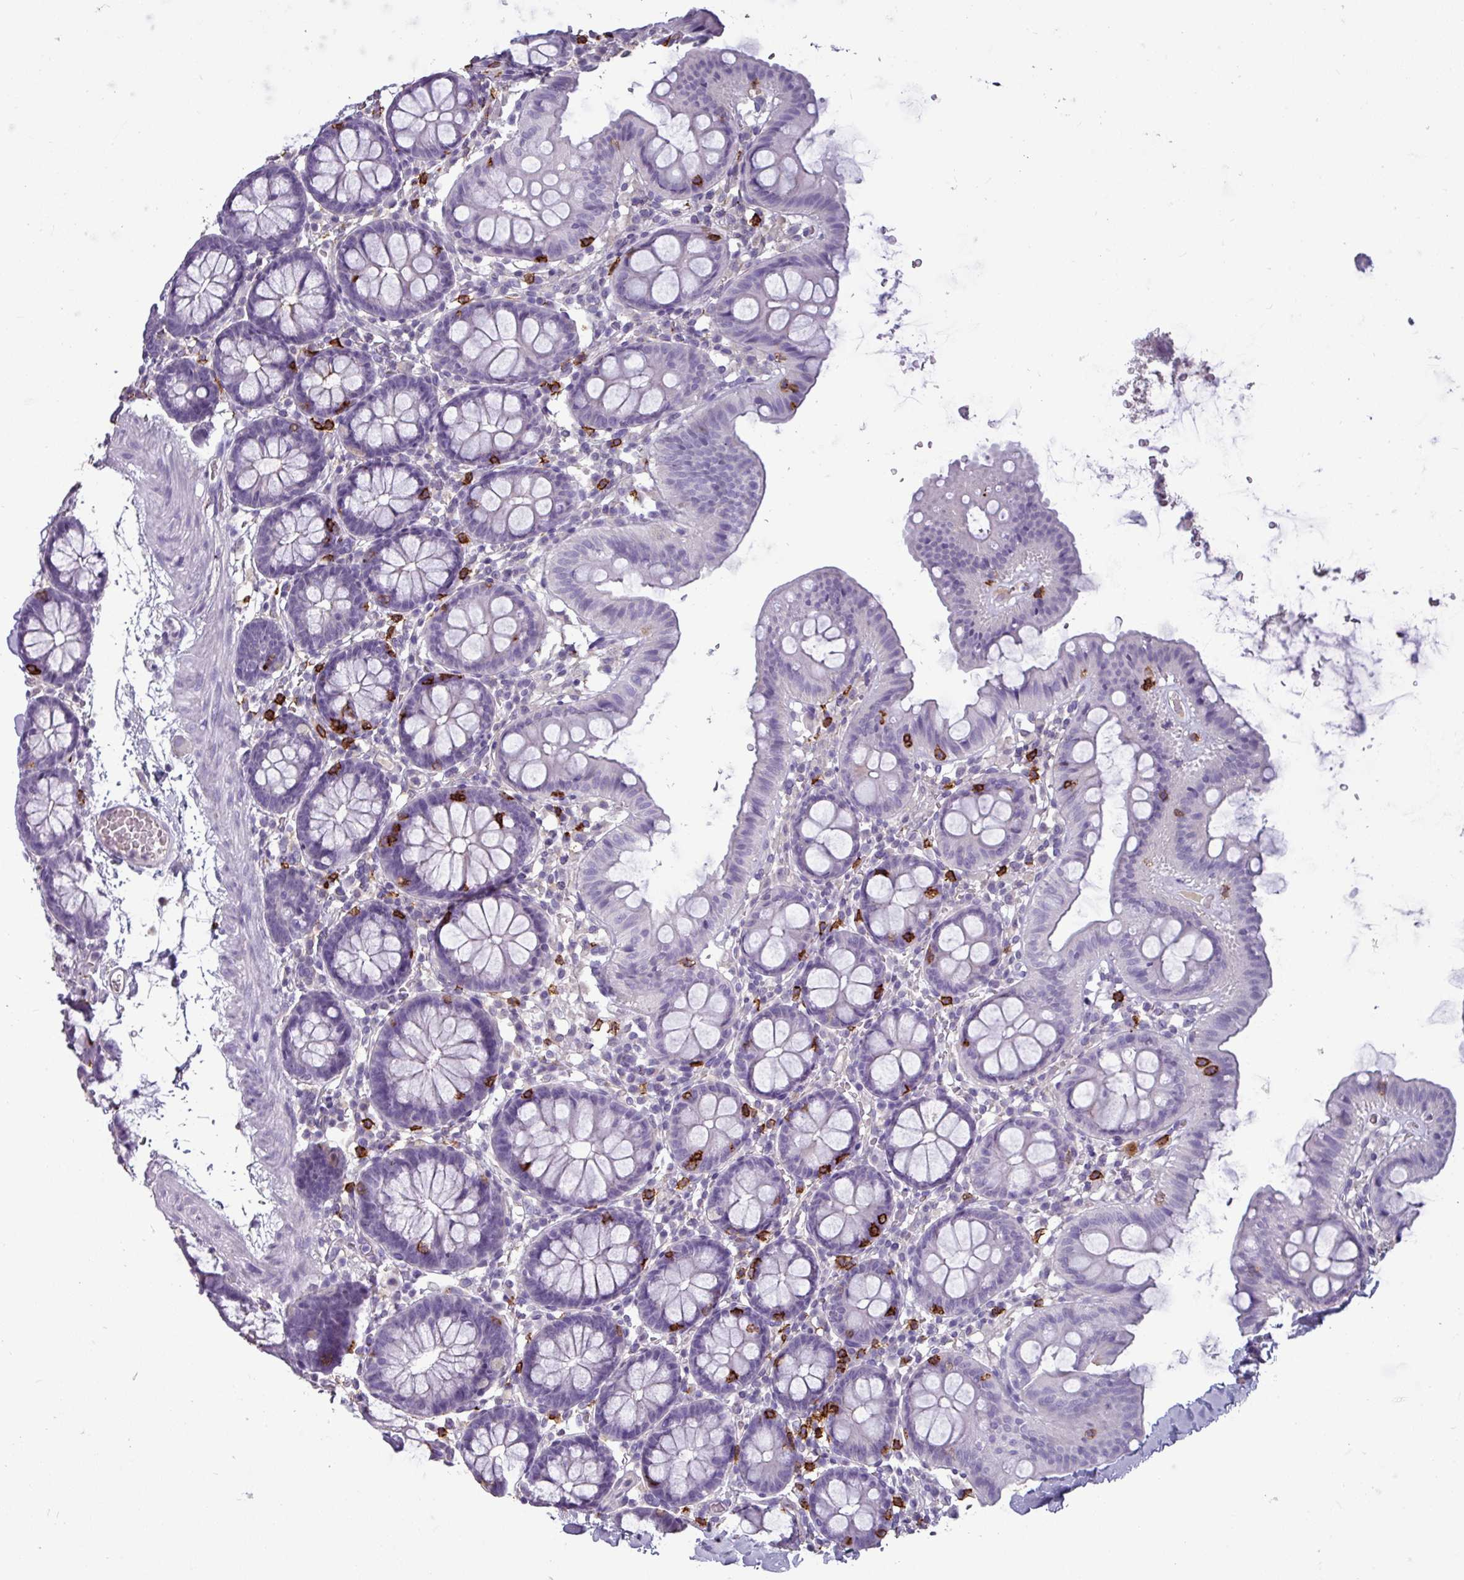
{"staining": {"intensity": "negative", "quantity": "none", "location": "none"}, "tissue": "colon", "cell_type": "Endothelial cells", "image_type": "normal", "snomed": [{"axis": "morphology", "description": "Normal tissue, NOS"}, {"axis": "topography", "description": "Colon"}], "caption": "IHC of unremarkable colon exhibits no staining in endothelial cells. Brightfield microscopy of immunohistochemistry (IHC) stained with DAB (3,3'-diaminobenzidine) (brown) and hematoxylin (blue), captured at high magnification.", "gene": "CD8A", "patient": {"sex": "male", "age": 75}}